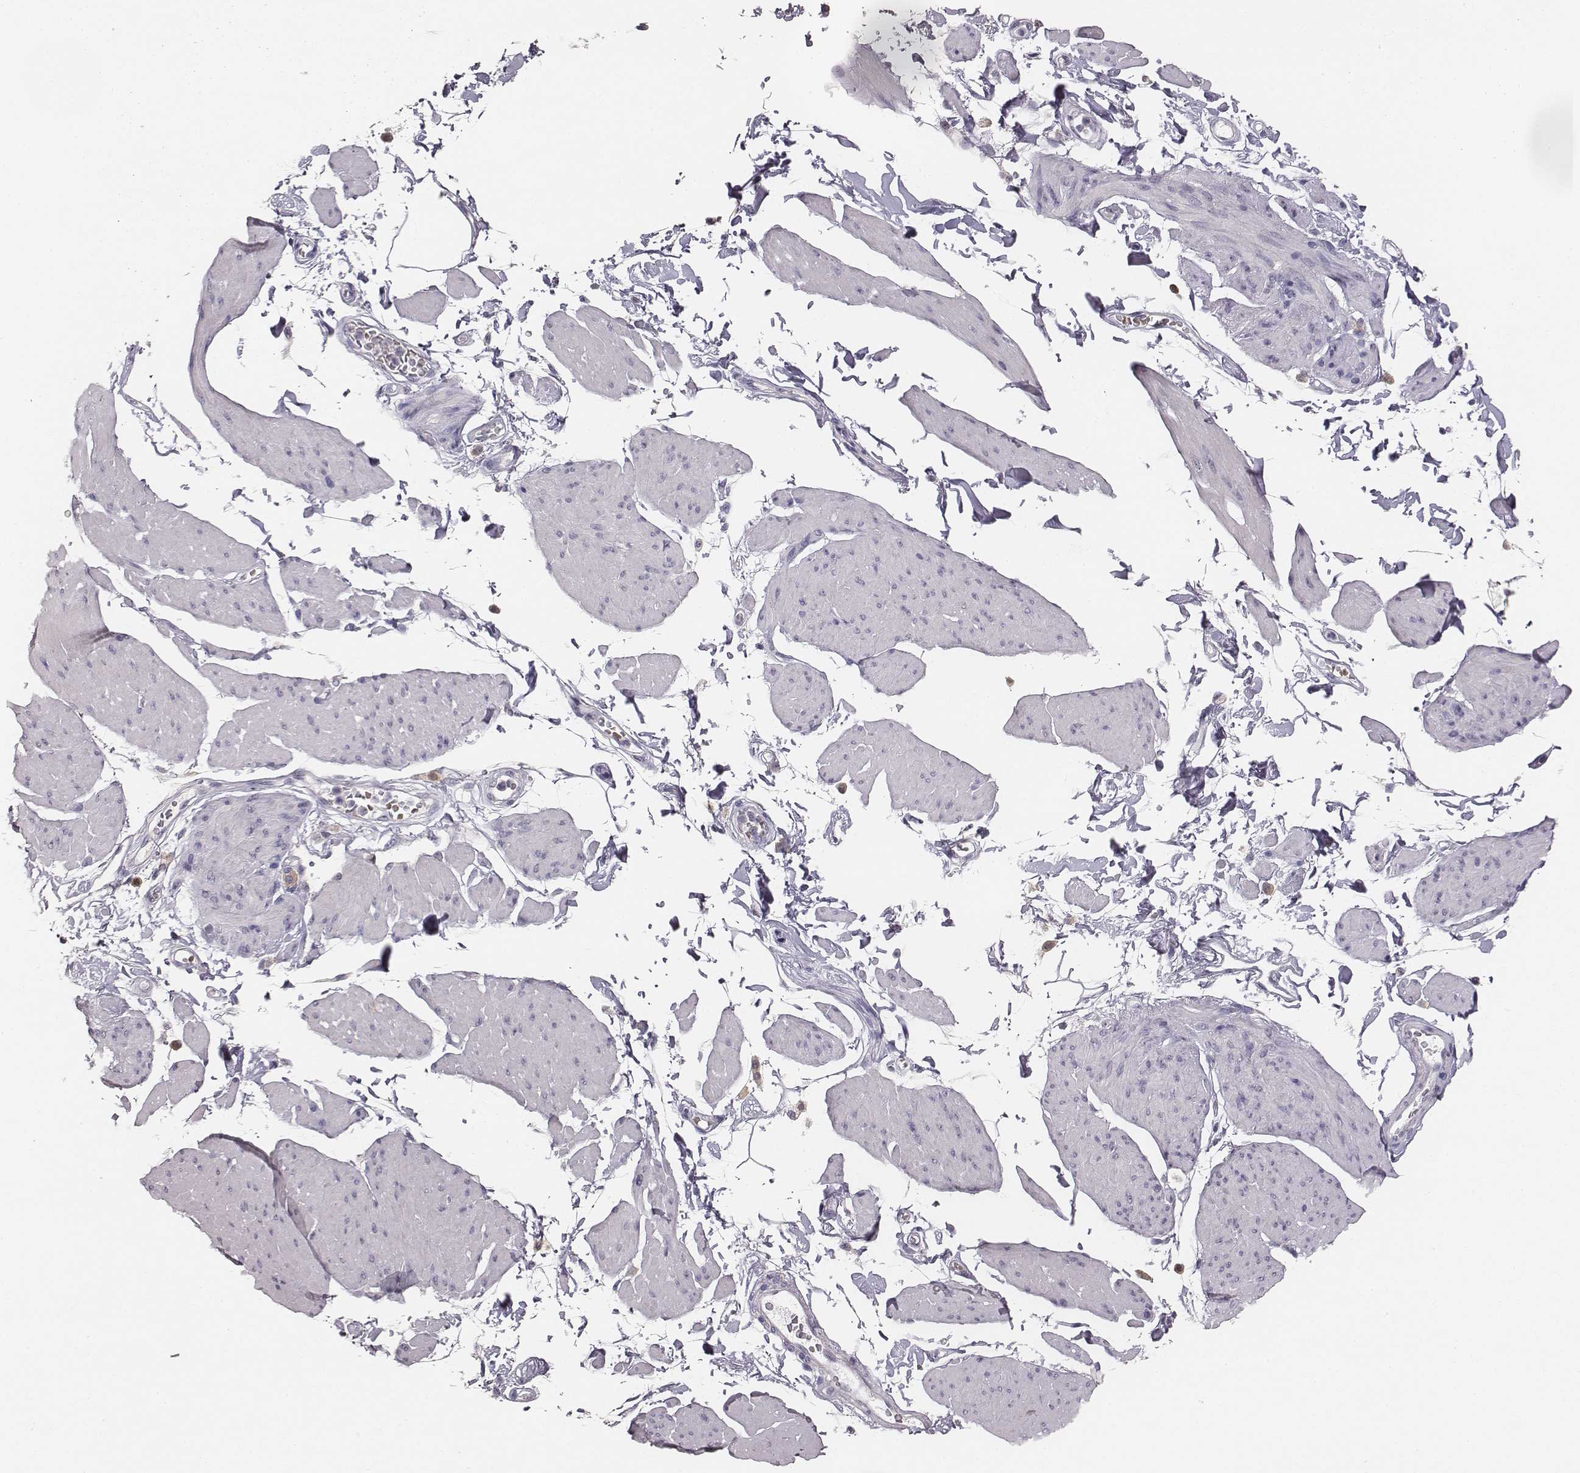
{"staining": {"intensity": "negative", "quantity": "none", "location": "none"}, "tissue": "smooth muscle", "cell_type": "Smooth muscle cells", "image_type": "normal", "snomed": [{"axis": "morphology", "description": "Normal tissue, NOS"}, {"axis": "topography", "description": "Adipose tissue"}, {"axis": "topography", "description": "Smooth muscle"}, {"axis": "topography", "description": "Peripheral nerve tissue"}], "caption": "The immunohistochemistry (IHC) image has no significant expression in smooth muscle cells of smooth muscle.", "gene": "NIFK", "patient": {"sex": "male", "age": 83}}